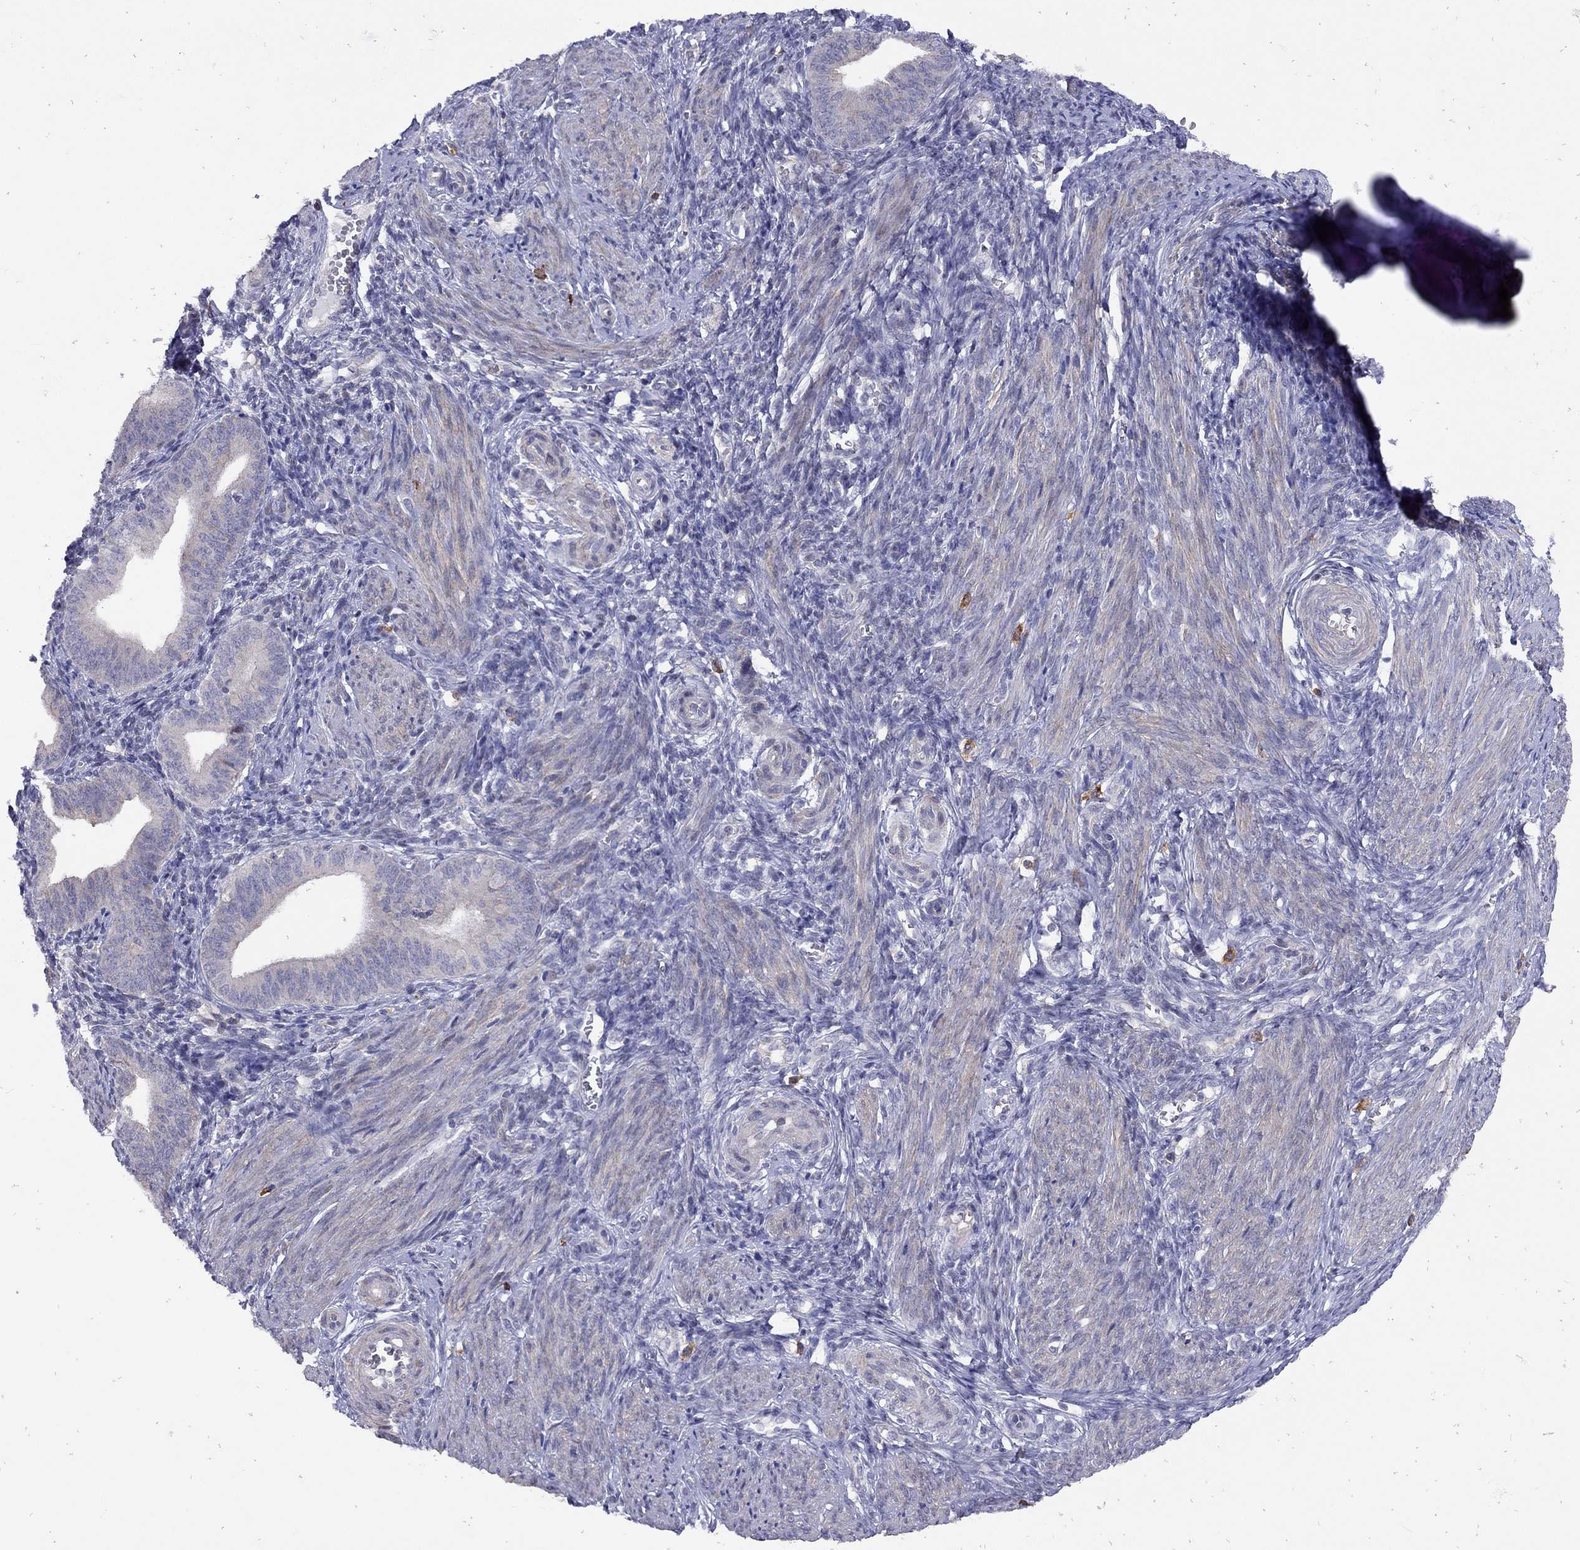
{"staining": {"intensity": "negative", "quantity": "none", "location": "none"}, "tissue": "endometrium", "cell_type": "Cells in endometrial stroma", "image_type": "normal", "snomed": [{"axis": "morphology", "description": "Normal tissue, NOS"}, {"axis": "topography", "description": "Endometrium"}], "caption": "Protein analysis of benign endometrium displays no significant expression in cells in endometrial stroma.", "gene": "SYTL2", "patient": {"sex": "female", "age": 42}}